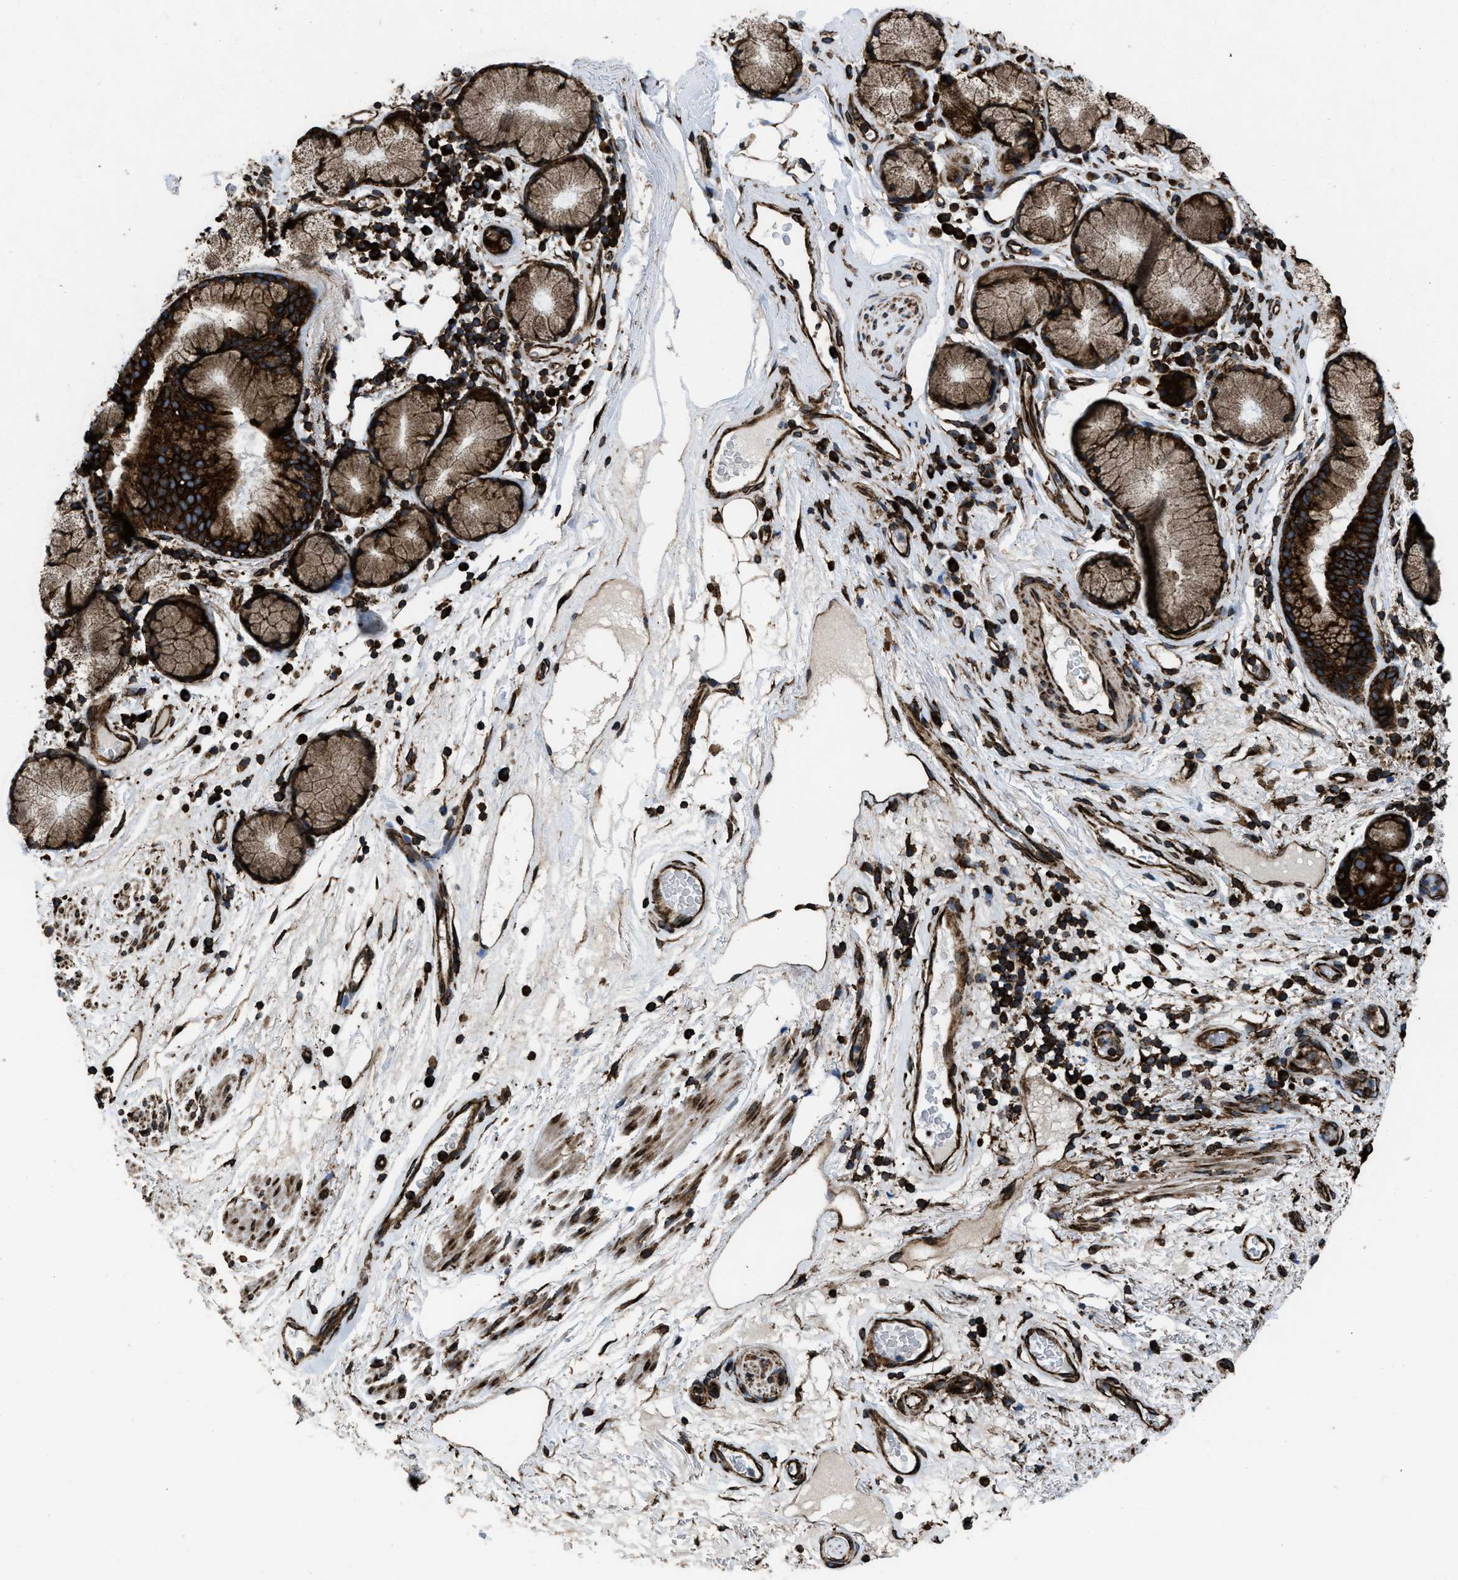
{"staining": {"intensity": "strong", "quantity": ">75%", "location": "cytoplasmic/membranous"}, "tissue": "bronchus", "cell_type": "Respiratory epithelial cells", "image_type": "normal", "snomed": [{"axis": "morphology", "description": "Normal tissue, NOS"}, {"axis": "morphology", "description": "Inflammation, NOS"}, {"axis": "topography", "description": "Cartilage tissue"}, {"axis": "topography", "description": "Bronchus"}], "caption": "This is a micrograph of immunohistochemistry staining of normal bronchus, which shows strong expression in the cytoplasmic/membranous of respiratory epithelial cells.", "gene": "CAPRIN1", "patient": {"sex": "male", "age": 77}}